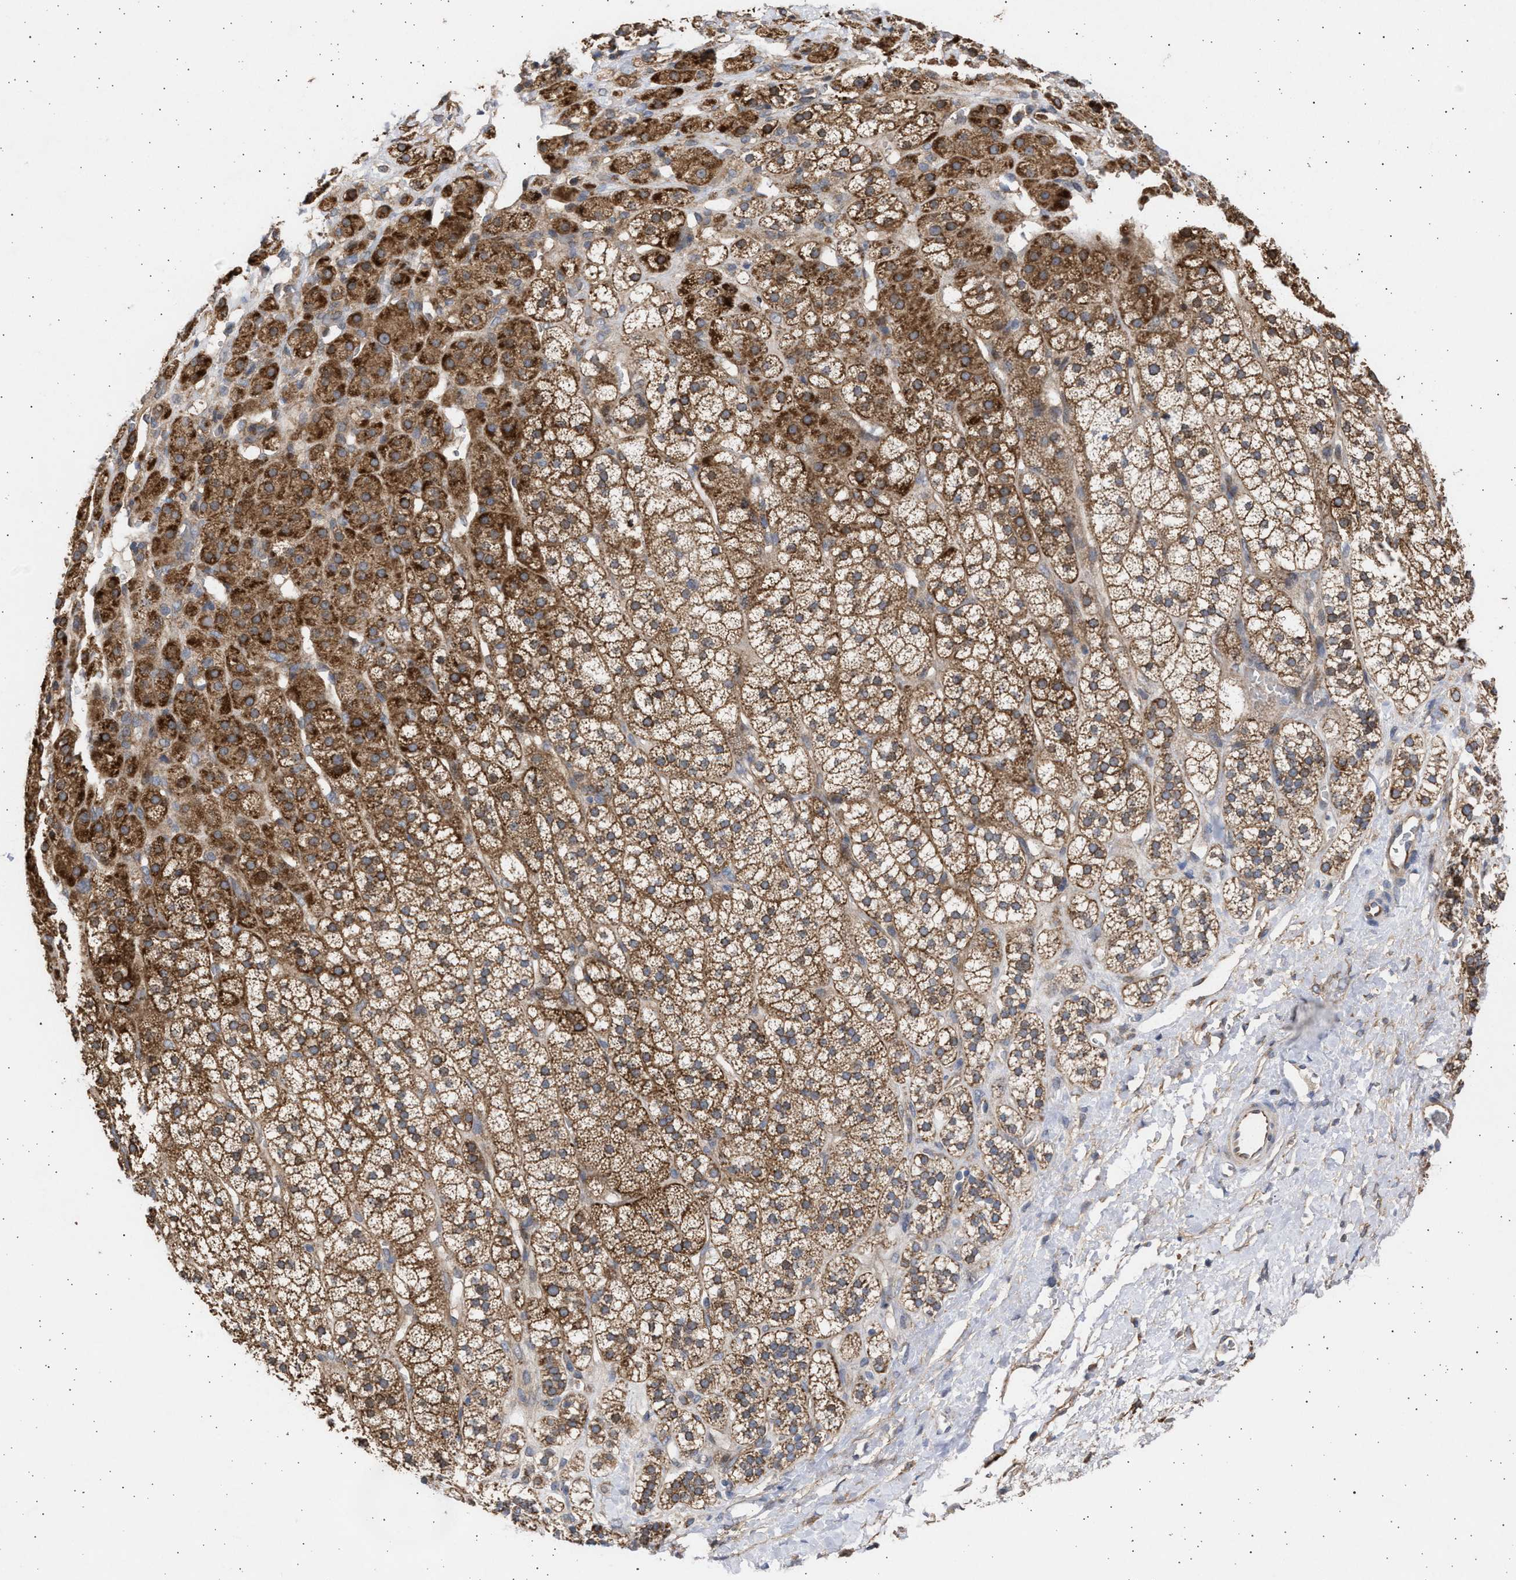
{"staining": {"intensity": "strong", "quantity": ">75%", "location": "cytoplasmic/membranous"}, "tissue": "adrenal gland", "cell_type": "Glandular cells", "image_type": "normal", "snomed": [{"axis": "morphology", "description": "Normal tissue, NOS"}, {"axis": "topography", "description": "Adrenal gland"}], "caption": "Immunohistochemical staining of unremarkable human adrenal gland demonstrates high levels of strong cytoplasmic/membranous expression in about >75% of glandular cells. (DAB (3,3'-diaminobenzidine) = brown stain, brightfield microscopy at high magnification).", "gene": "TTC19", "patient": {"sex": "male", "age": 56}}